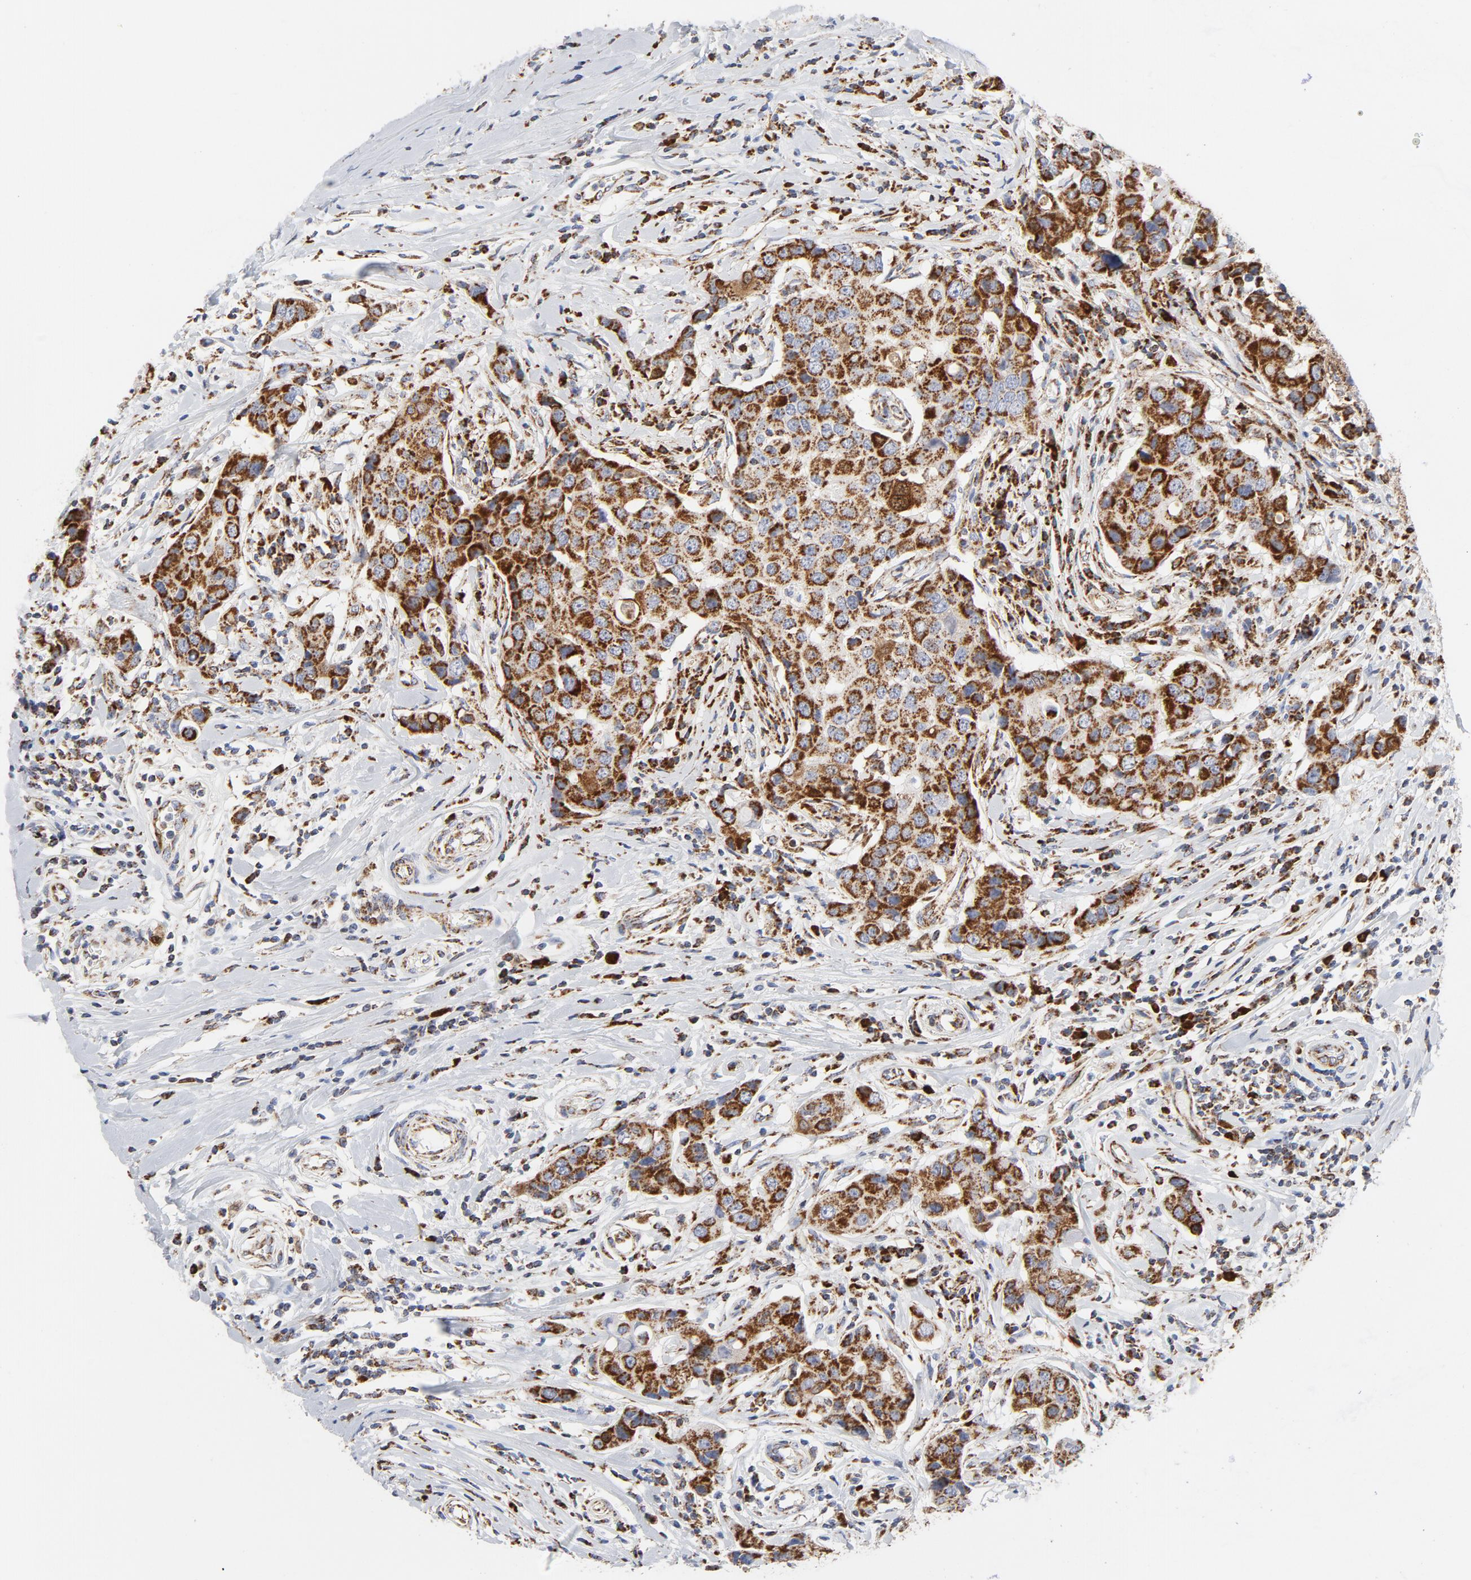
{"staining": {"intensity": "strong", "quantity": ">75%", "location": "cytoplasmic/membranous"}, "tissue": "breast cancer", "cell_type": "Tumor cells", "image_type": "cancer", "snomed": [{"axis": "morphology", "description": "Duct carcinoma"}, {"axis": "topography", "description": "Breast"}], "caption": "Breast intraductal carcinoma was stained to show a protein in brown. There is high levels of strong cytoplasmic/membranous staining in approximately >75% of tumor cells.", "gene": "CYCS", "patient": {"sex": "female", "age": 27}}